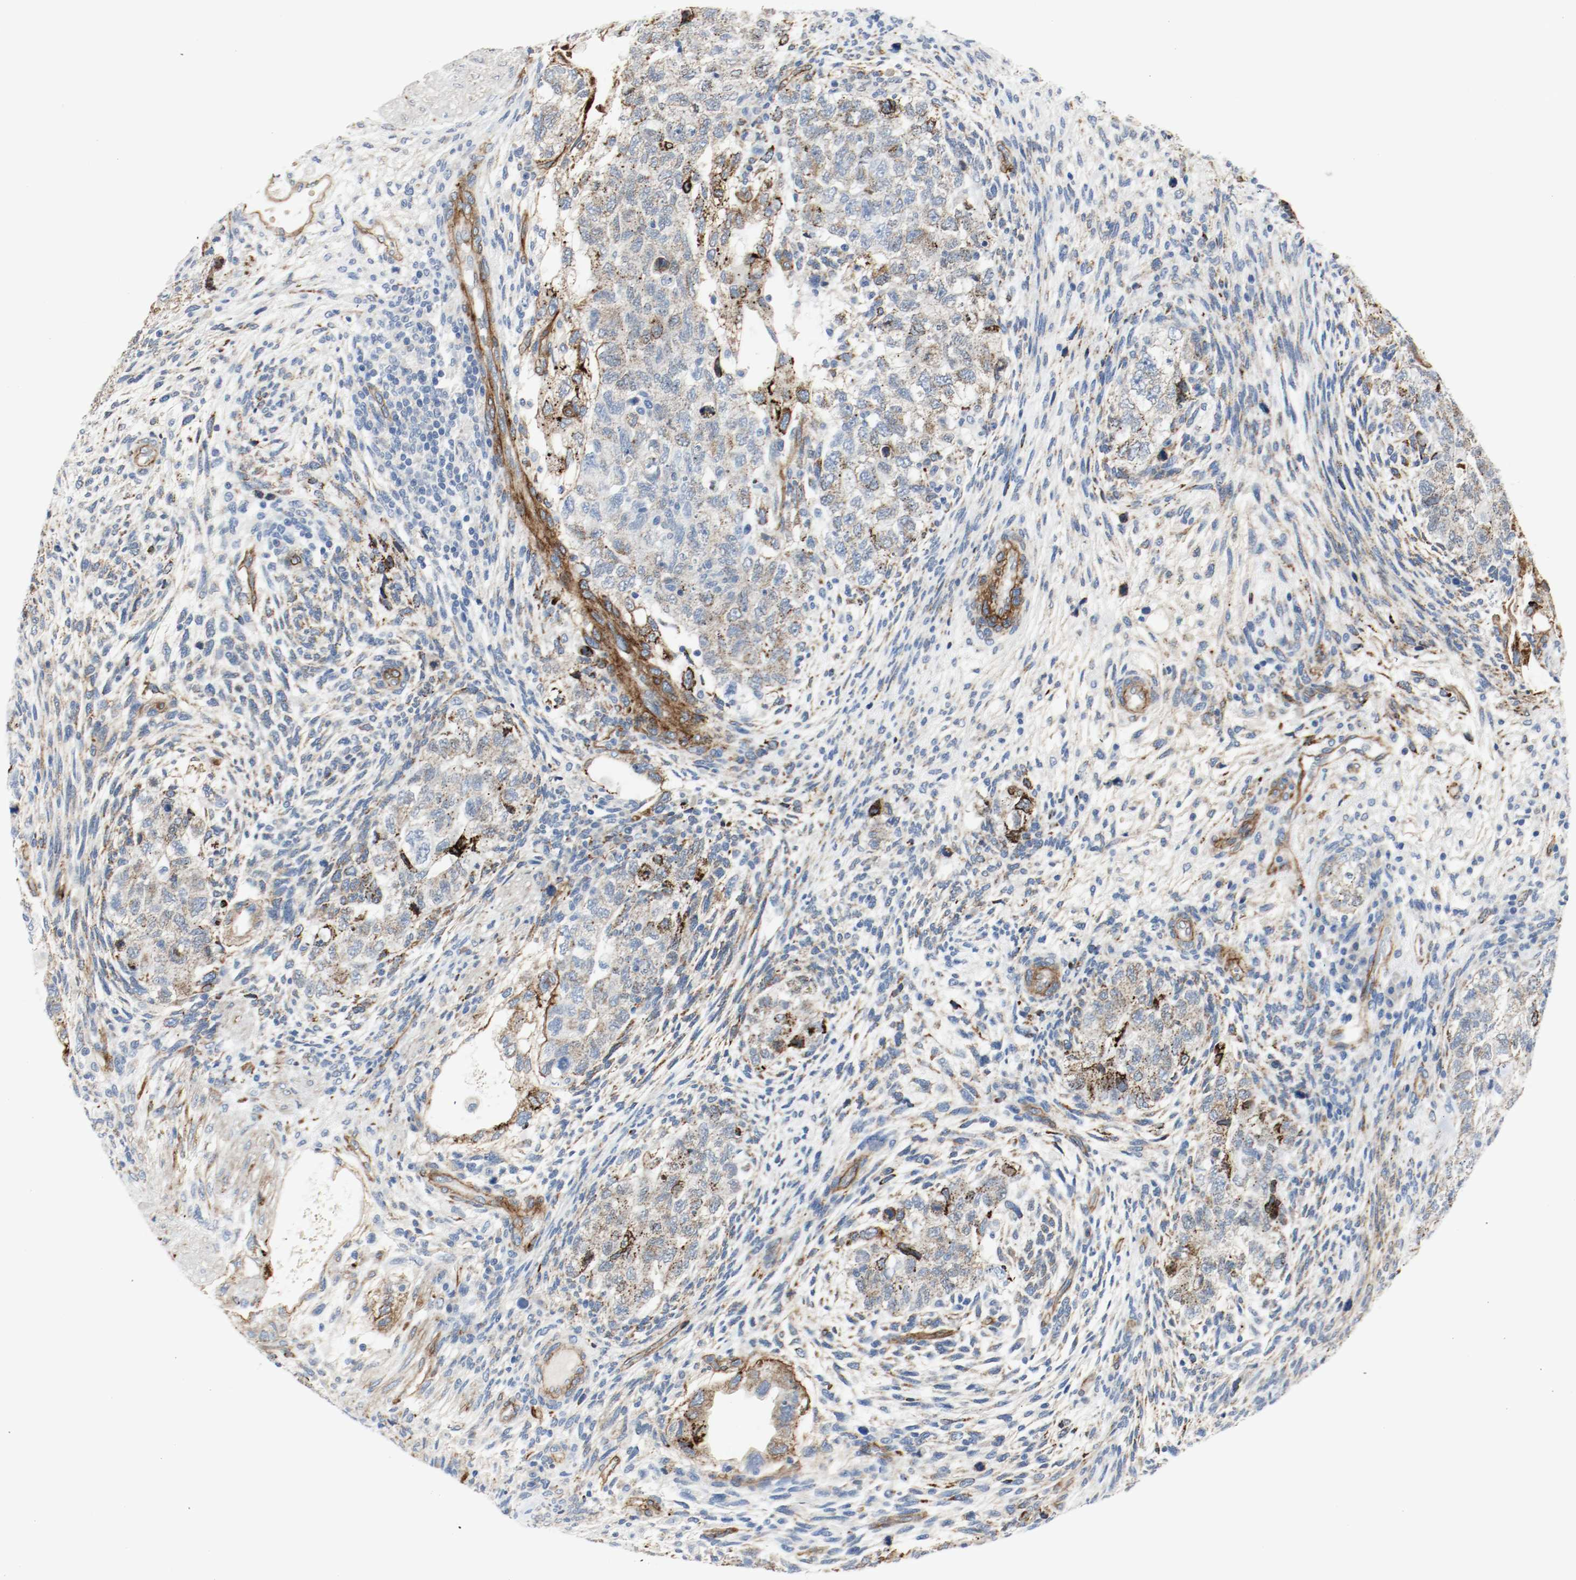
{"staining": {"intensity": "weak", "quantity": "25%-75%", "location": "cytoplasmic/membranous"}, "tissue": "testis cancer", "cell_type": "Tumor cells", "image_type": "cancer", "snomed": [{"axis": "morphology", "description": "Normal tissue, NOS"}, {"axis": "morphology", "description": "Carcinoma, Embryonal, NOS"}, {"axis": "topography", "description": "Testis"}], "caption": "Protein positivity by immunohistochemistry shows weak cytoplasmic/membranous expression in about 25%-75% of tumor cells in testis cancer.", "gene": "LAMB1", "patient": {"sex": "male", "age": 36}}